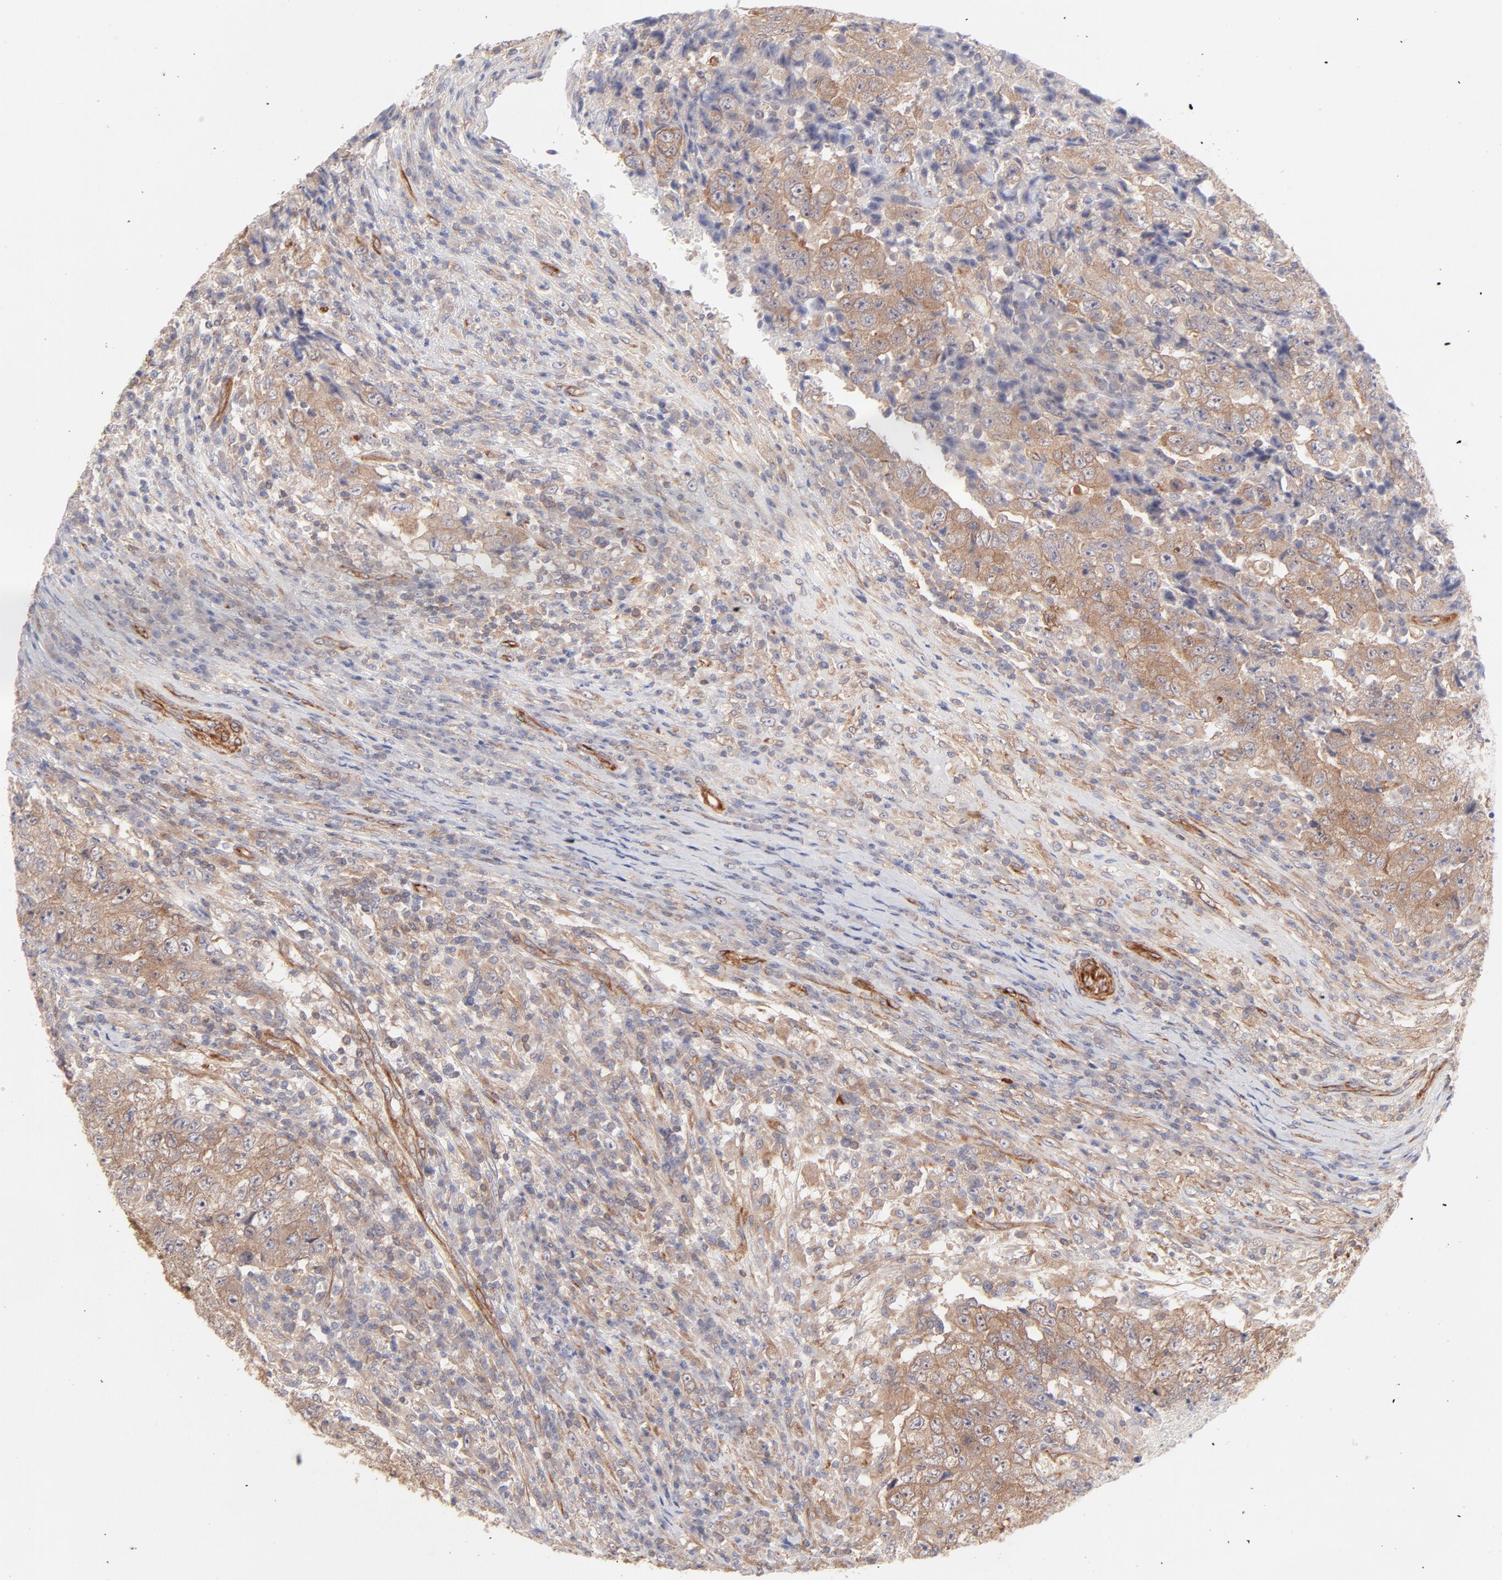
{"staining": {"intensity": "moderate", "quantity": ">75%", "location": "cytoplasmic/membranous"}, "tissue": "testis cancer", "cell_type": "Tumor cells", "image_type": "cancer", "snomed": [{"axis": "morphology", "description": "Necrosis, NOS"}, {"axis": "morphology", "description": "Carcinoma, Embryonal, NOS"}, {"axis": "topography", "description": "Testis"}], "caption": "This image reveals immunohistochemistry (IHC) staining of human testis embryonal carcinoma, with medium moderate cytoplasmic/membranous expression in about >75% of tumor cells.", "gene": "LDLRAP1", "patient": {"sex": "male", "age": 19}}